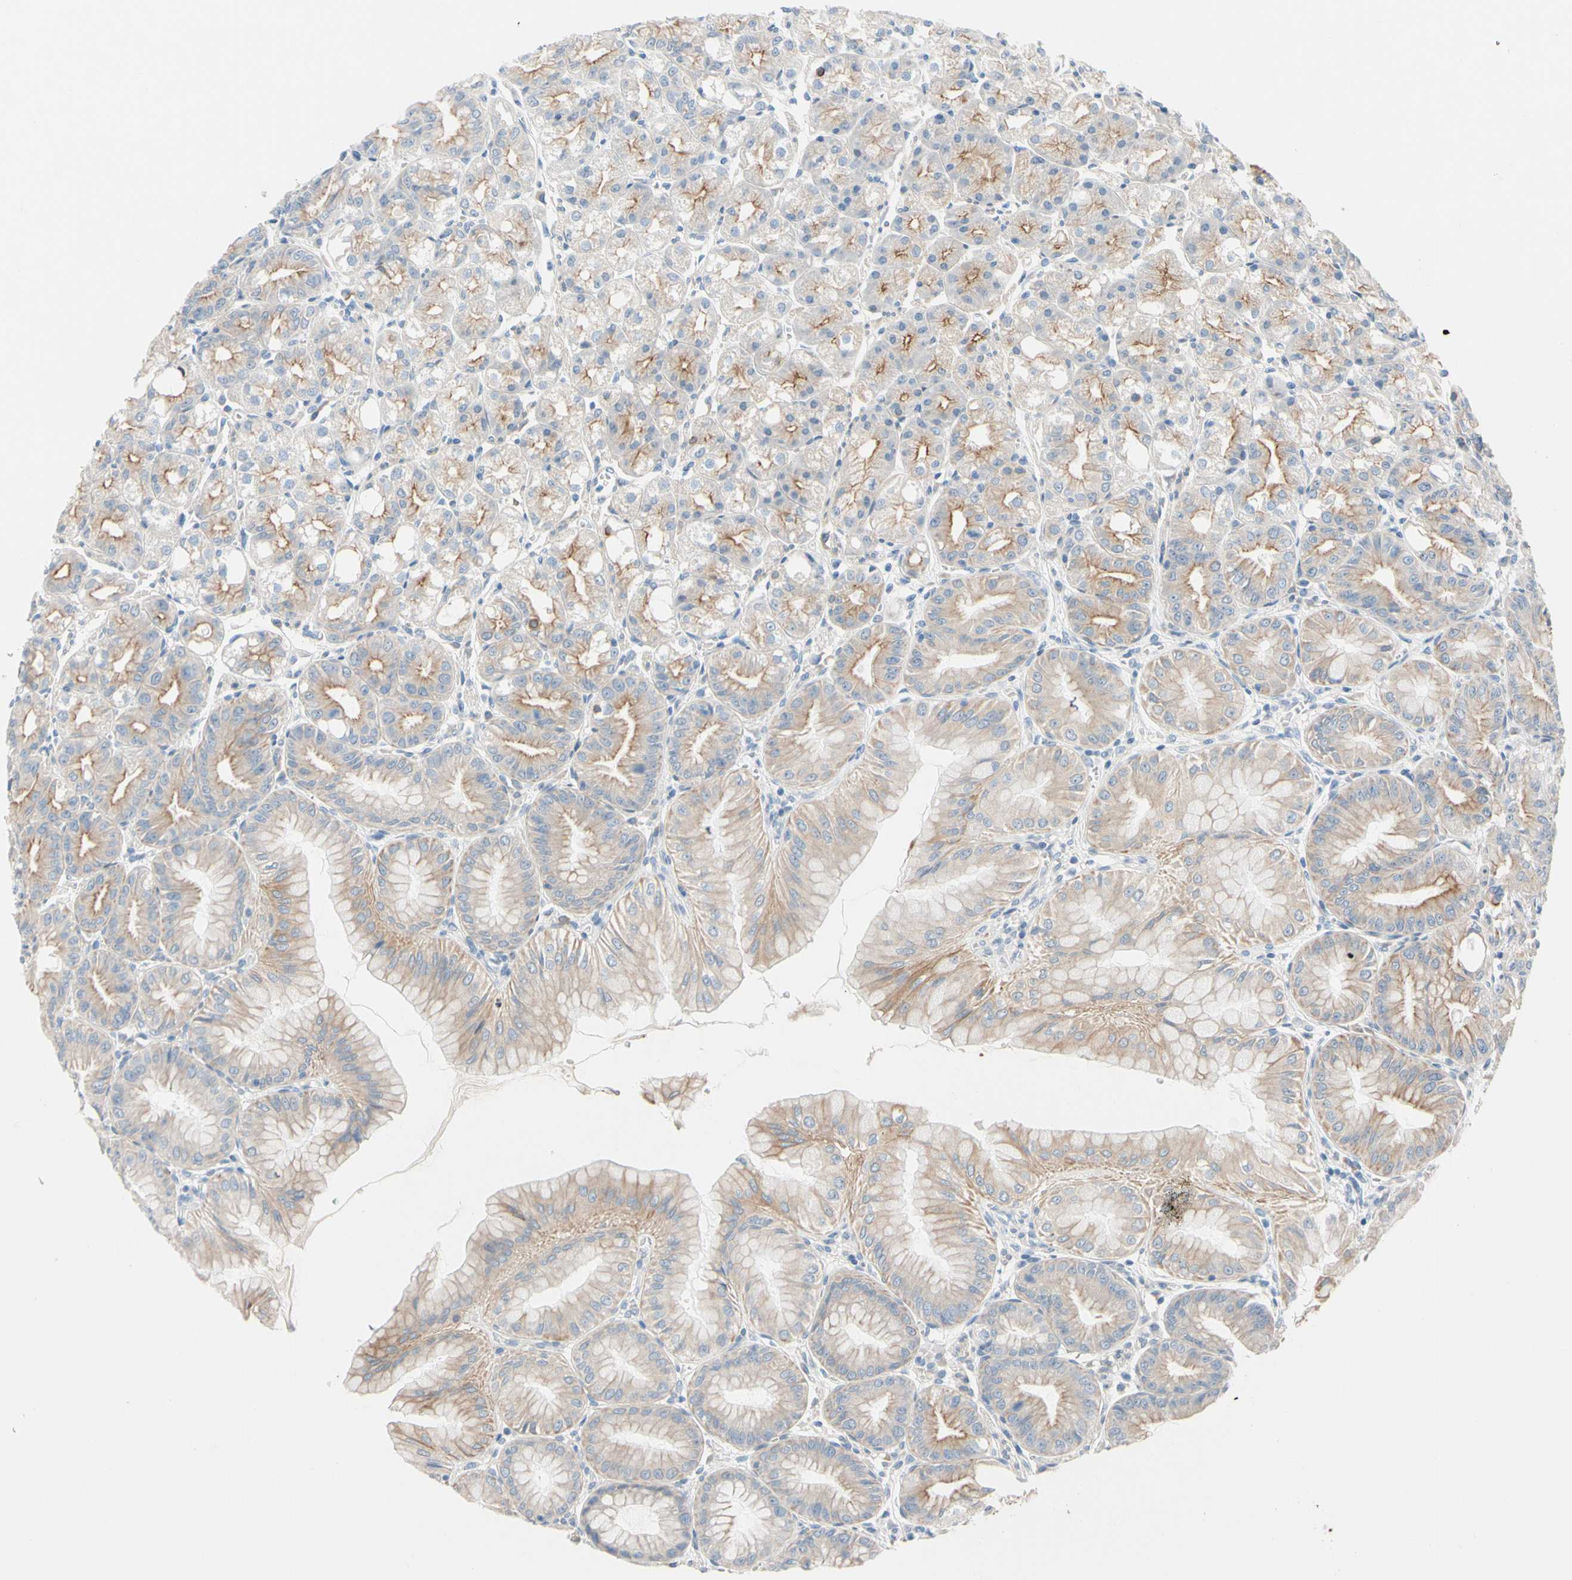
{"staining": {"intensity": "moderate", "quantity": "25%-75%", "location": "cytoplasmic/membranous,nuclear"}, "tissue": "stomach", "cell_type": "Glandular cells", "image_type": "normal", "snomed": [{"axis": "morphology", "description": "Normal tissue, NOS"}, {"axis": "topography", "description": "Stomach, lower"}], "caption": "Protein expression by IHC reveals moderate cytoplasmic/membranous,nuclear expression in about 25%-75% of glandular cells in benign stomach.", "gene": "ZNF132", "patient": {"sex": "male", "age": 71}}